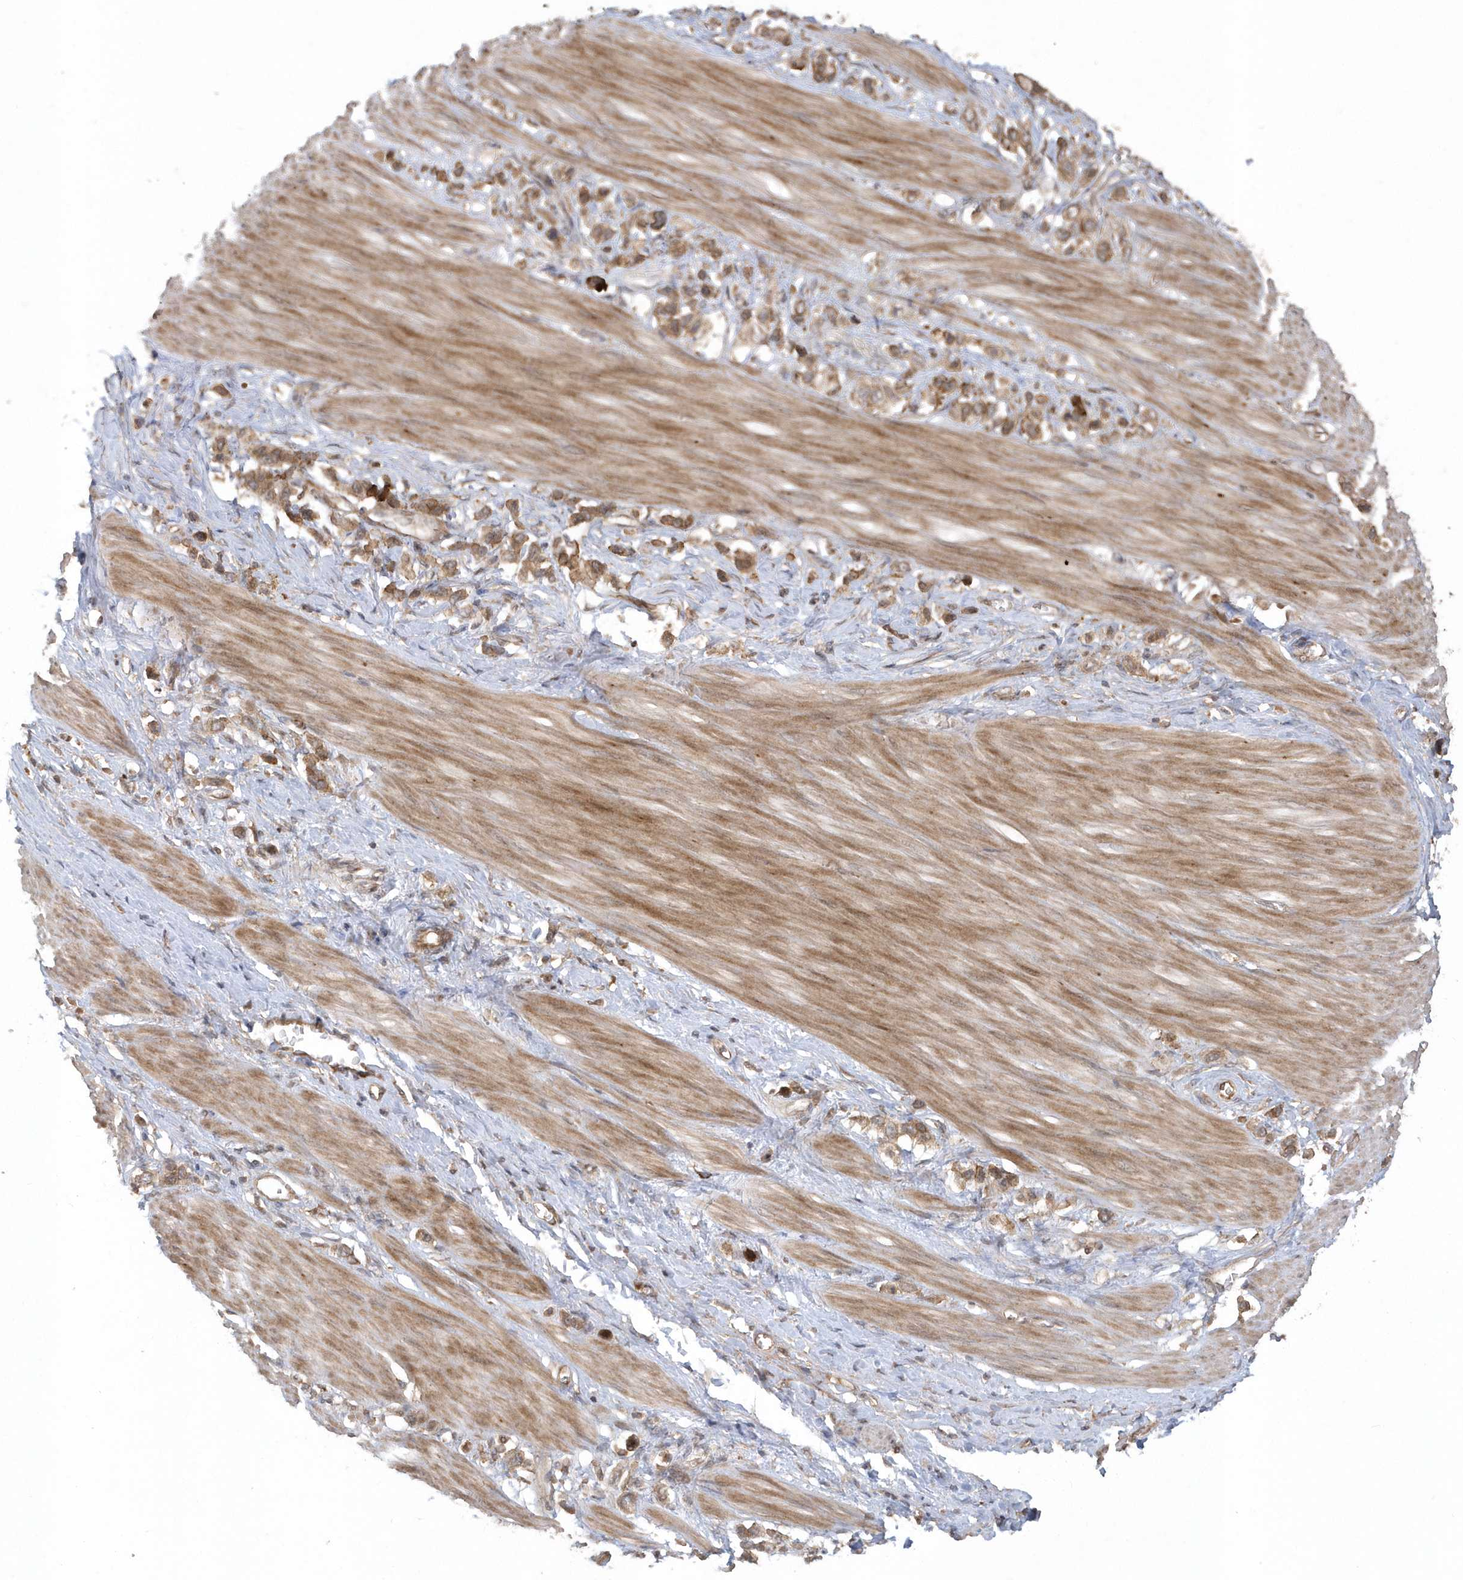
{"staining": {"intensity": "moderate", "quantity": ">75%", "location": "cytoplasmic/membranous"}, "tissue": "stomach cancer", "cell_type": "Tumor cells", "image_type": "cancer", "snomed": [{"axis": "morphology", "description": "Adenocarcinoma, NOS"}, {"axis": "topography", "description": "Stomach"}], "caption": "Stomach cancer was stained to show a protein in brown. There is medium levels of moderate cytoplasmic/membranous expression in about >75% of tumor cells.", "gene": "HERPUD1", "patient": {"sex": "female", "age": 65}}